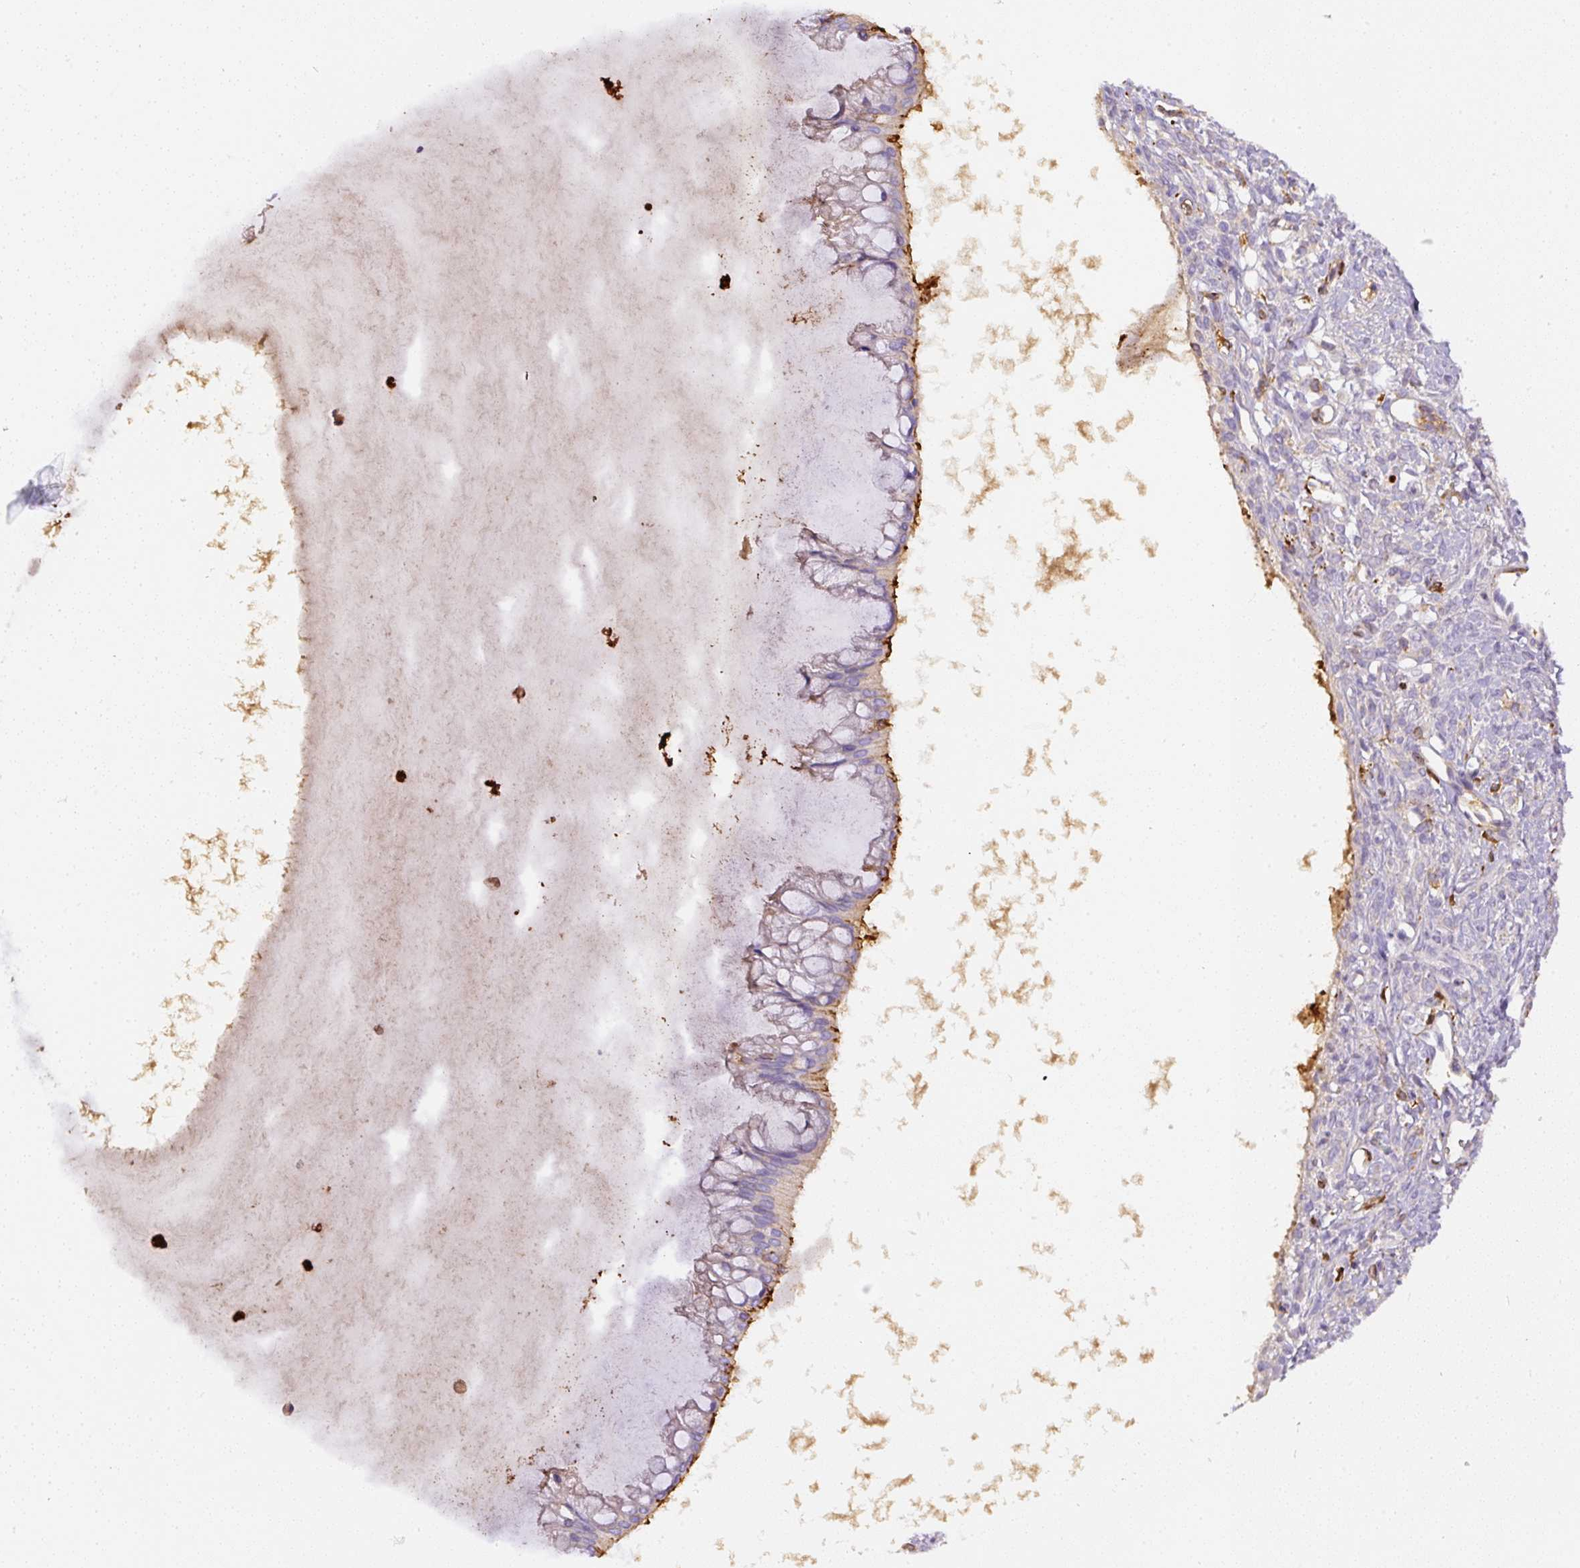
{"staining": {"intensity": "moderate", "quantity": "<25%", "location": "cytoplasmic/membranous"}, "tissue": "ovarian cancer", "cell_type": "Tumor cells", "image_type": "cancer", "snomed": [{"axis": "morphology", "description": "Cystadenocarcinoma, mucinous, NOS"}, {"axis": "topography", "description": "Ovary"}], "caption": "Moderate cytoplasmic/membranous protein expression is identified in about <25% of tumor cells in ovarian cancer.", "gene": "APCS", "patient": {"sex": "female", "age": 73}}